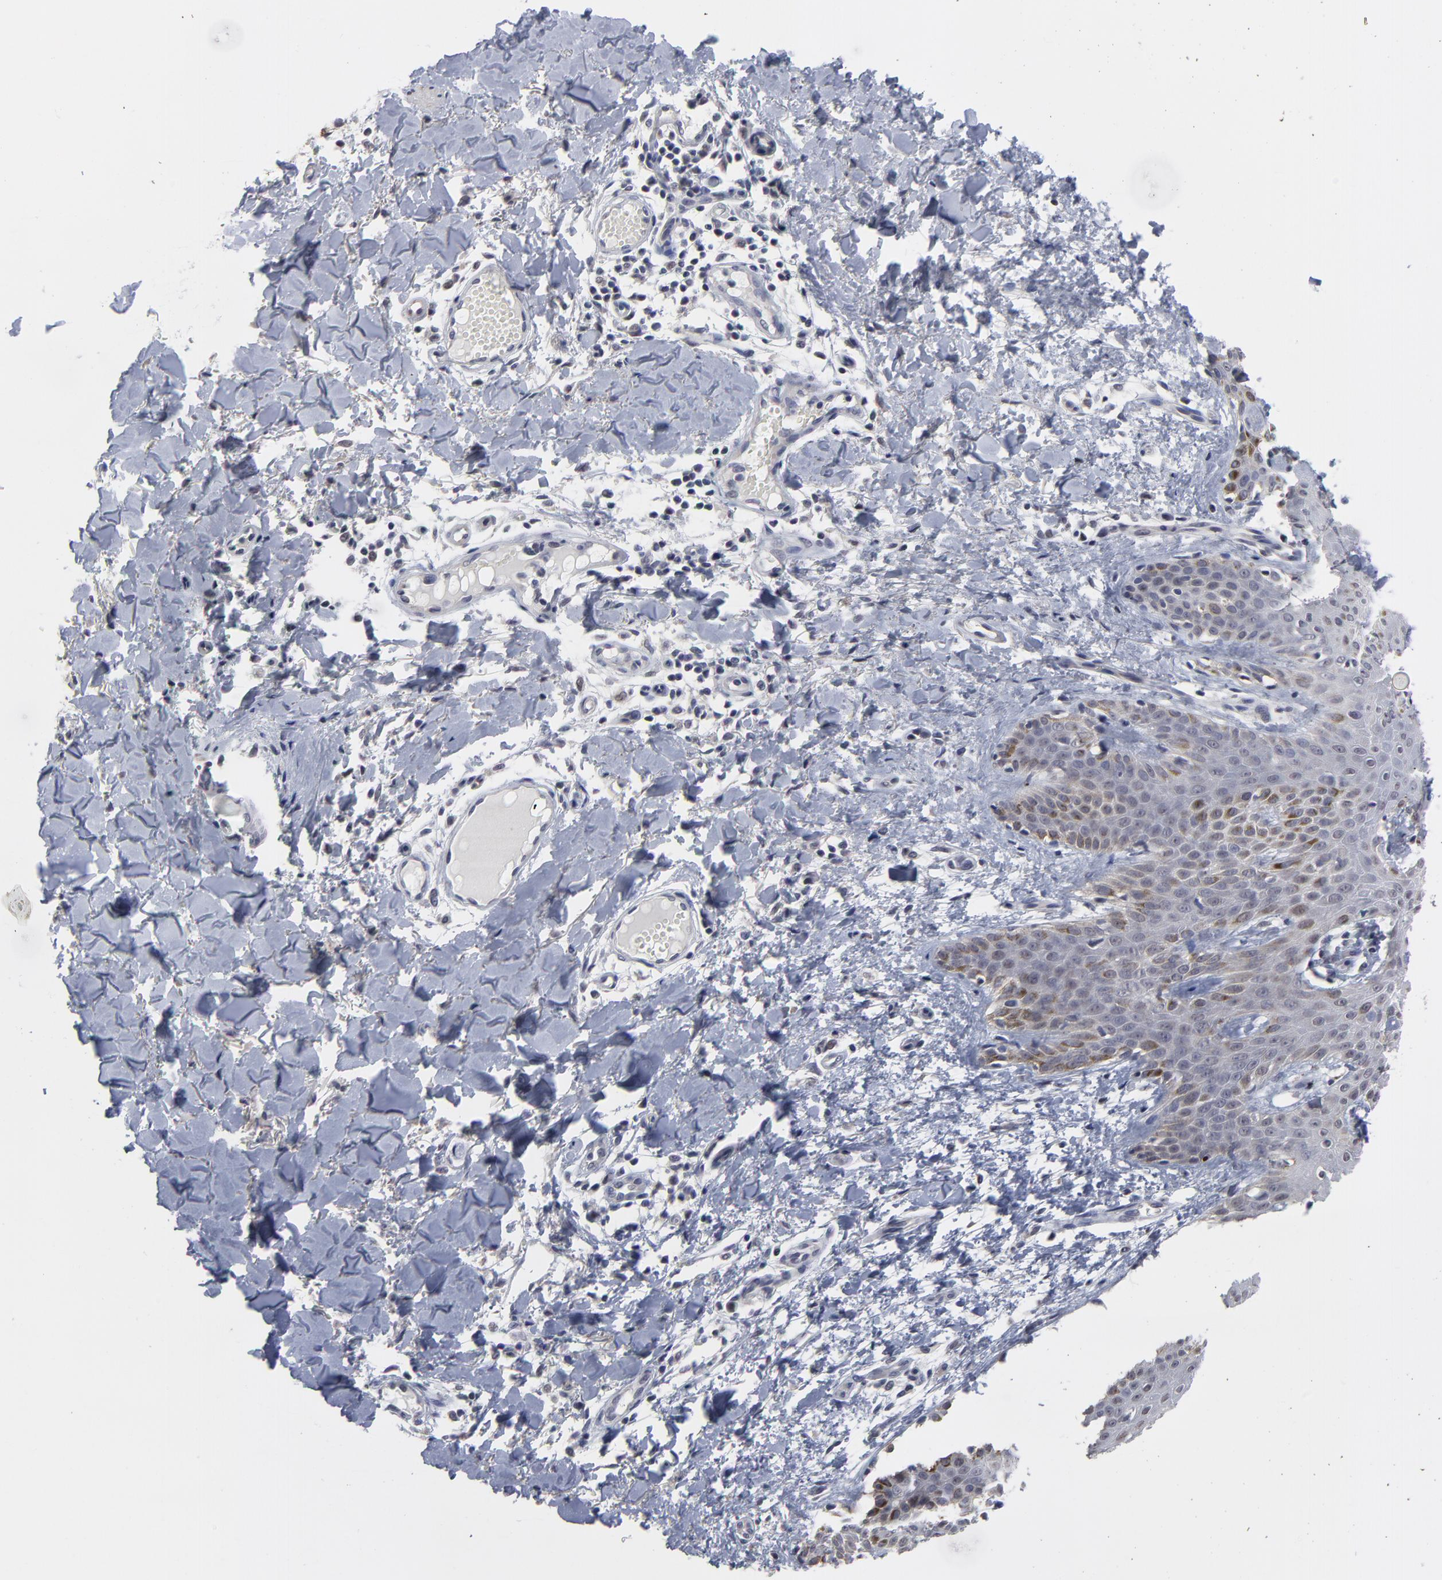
{"staining": {"intensity": "moderate", "quantity": "25%-75%", "location": "cytoplasmic/membranous"}, "tissue": "skin cancer", "cell_type": "Tumor cells", "image_type": "cancer", "snomed": [{"axis": "morphology", "description": "Basal cell carcinoma"}, {"axis": "topography", "description": "Skin"}], "caption": "The histopathology image exhibits immunohistochemical staining of basal cell carcinoma (skin). There is moderate cytoplasmic/membranous positivity is seen in about 25%-75% of tumor cells.", "gene": "MAGEA10", "patient": {"sex": "male", "age": 67}}